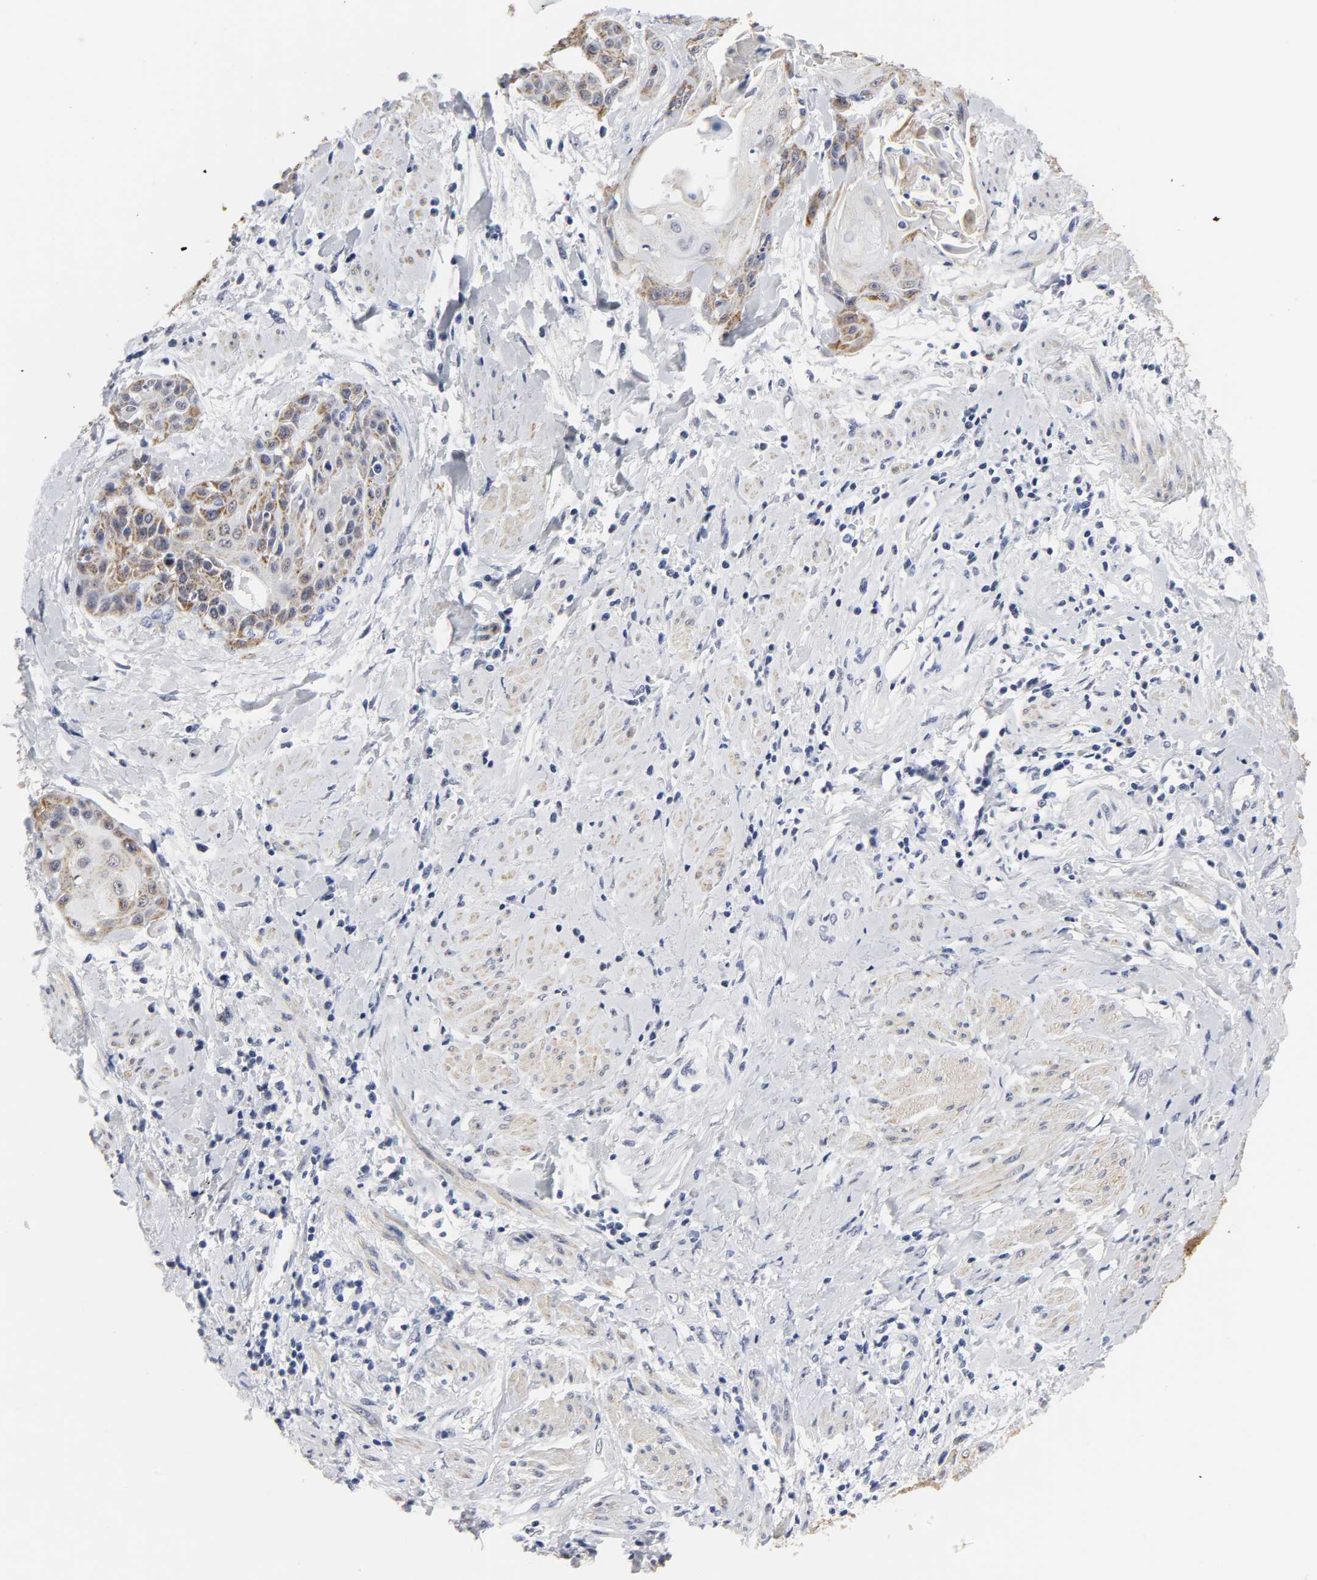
{"staining": {"intensity": "moderate", "quantity": ">75%", "location": "cytoplasmic/membranous"}, "tissue": "cervical cancer", "cell_type": "Tumor cells", "image_type": "cancer", "snomed": [{"axis": "morphology", "description": "Squamous cell carcinoma, NOS"}, {"axis": "topography", "description": "Cervix"}], "caption": "Immunohistochemical staining of human cervical squamous cell carcinoma reveals medium levels of moderate cytoplasmic/membranous protein positivity in about >75% of tumor cells.", "gene": "GRHL2", "patient": {"sex": "female", "age": 57}}